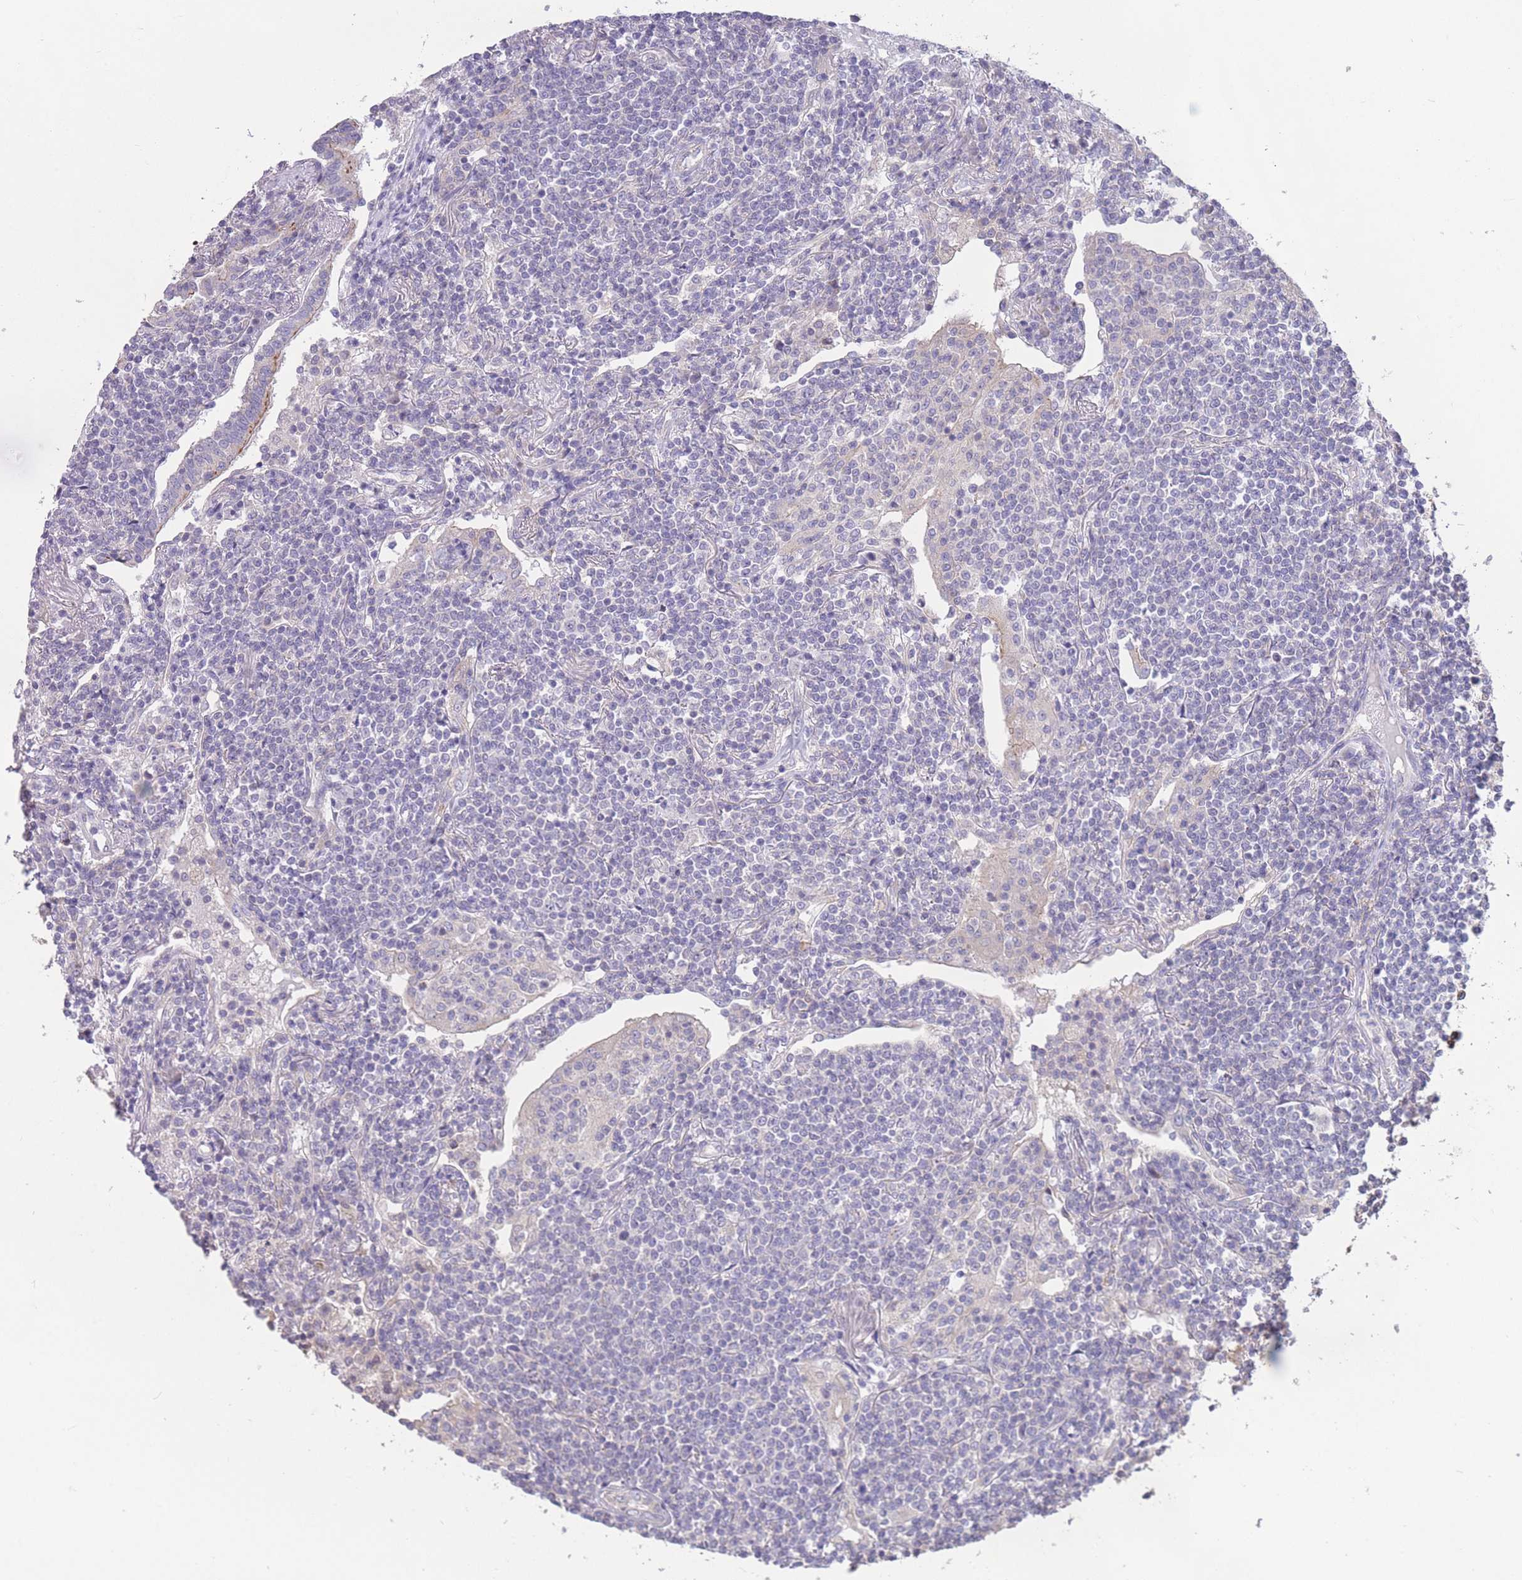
{"staining": {"intensity": "negative", "quantity": "none", "location": "none"}, "tissue": "lymphoma", "cell_type": "Tumor cells", "image_type": "cancer", "snomed": [{"axis": "morphology", "description": "Malignant lymphoma, non-Hodgkin's type, Low grade"}, {"axis": "topography", "description": "Lung"}], "caption": "High power microscopy photomicrograph of an IHC image of malignant lymphoma, non-Hodgkin's type (low-grade), revealing no significant expression in tumor cells. Brightfield microscopy of IHC stained with DAB (brown) and hematoxylin (blue), captured at high magnification.", "gene": "ALS2CL", "patient": {"sex": "female", "age": 71}}